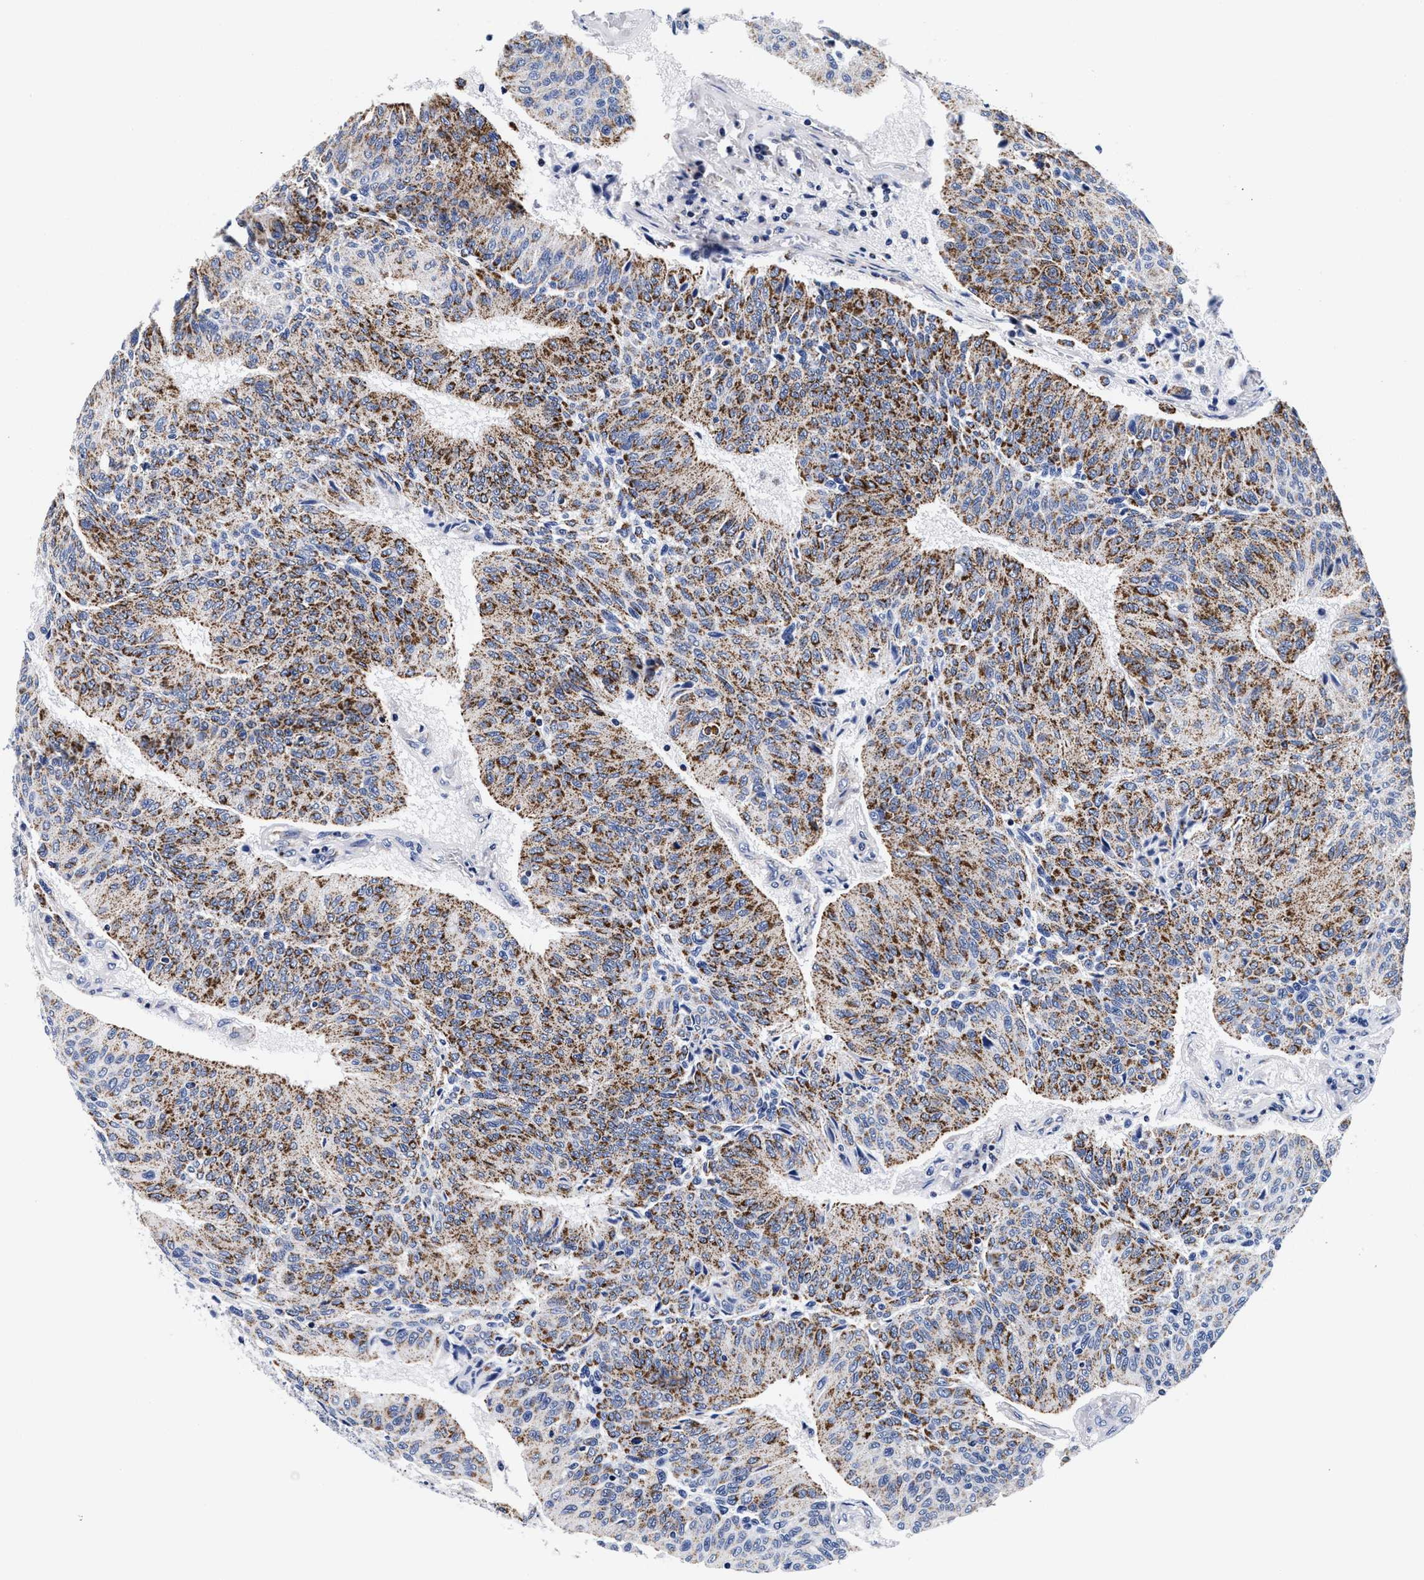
{"staining": {"intensity": "strong", "quantity": ">75%", "location": "cytoplasmic/membranous"}, "tissue": "urothelial cancer", "cell_type": "Tumor cells", "image_type": "cancer", "snomed": [{"axis": "morphology", "description": "Urothelial carcinoma, High grade"}, {"axis": "topography", "description": "Urinary bladder"}], "caption": "Urothelial cancer stained for a protein demonstrates strong cytoplasmic/membranous positivity in tumor cells. (Stains: DAB (3,3'-diaminobenzidine) in brown, nuclei in blue, Microscopy: brightfield microscopy at high magnification).", "gene": "RAB3B", "patient": {"sex": "male", "age": 66}}